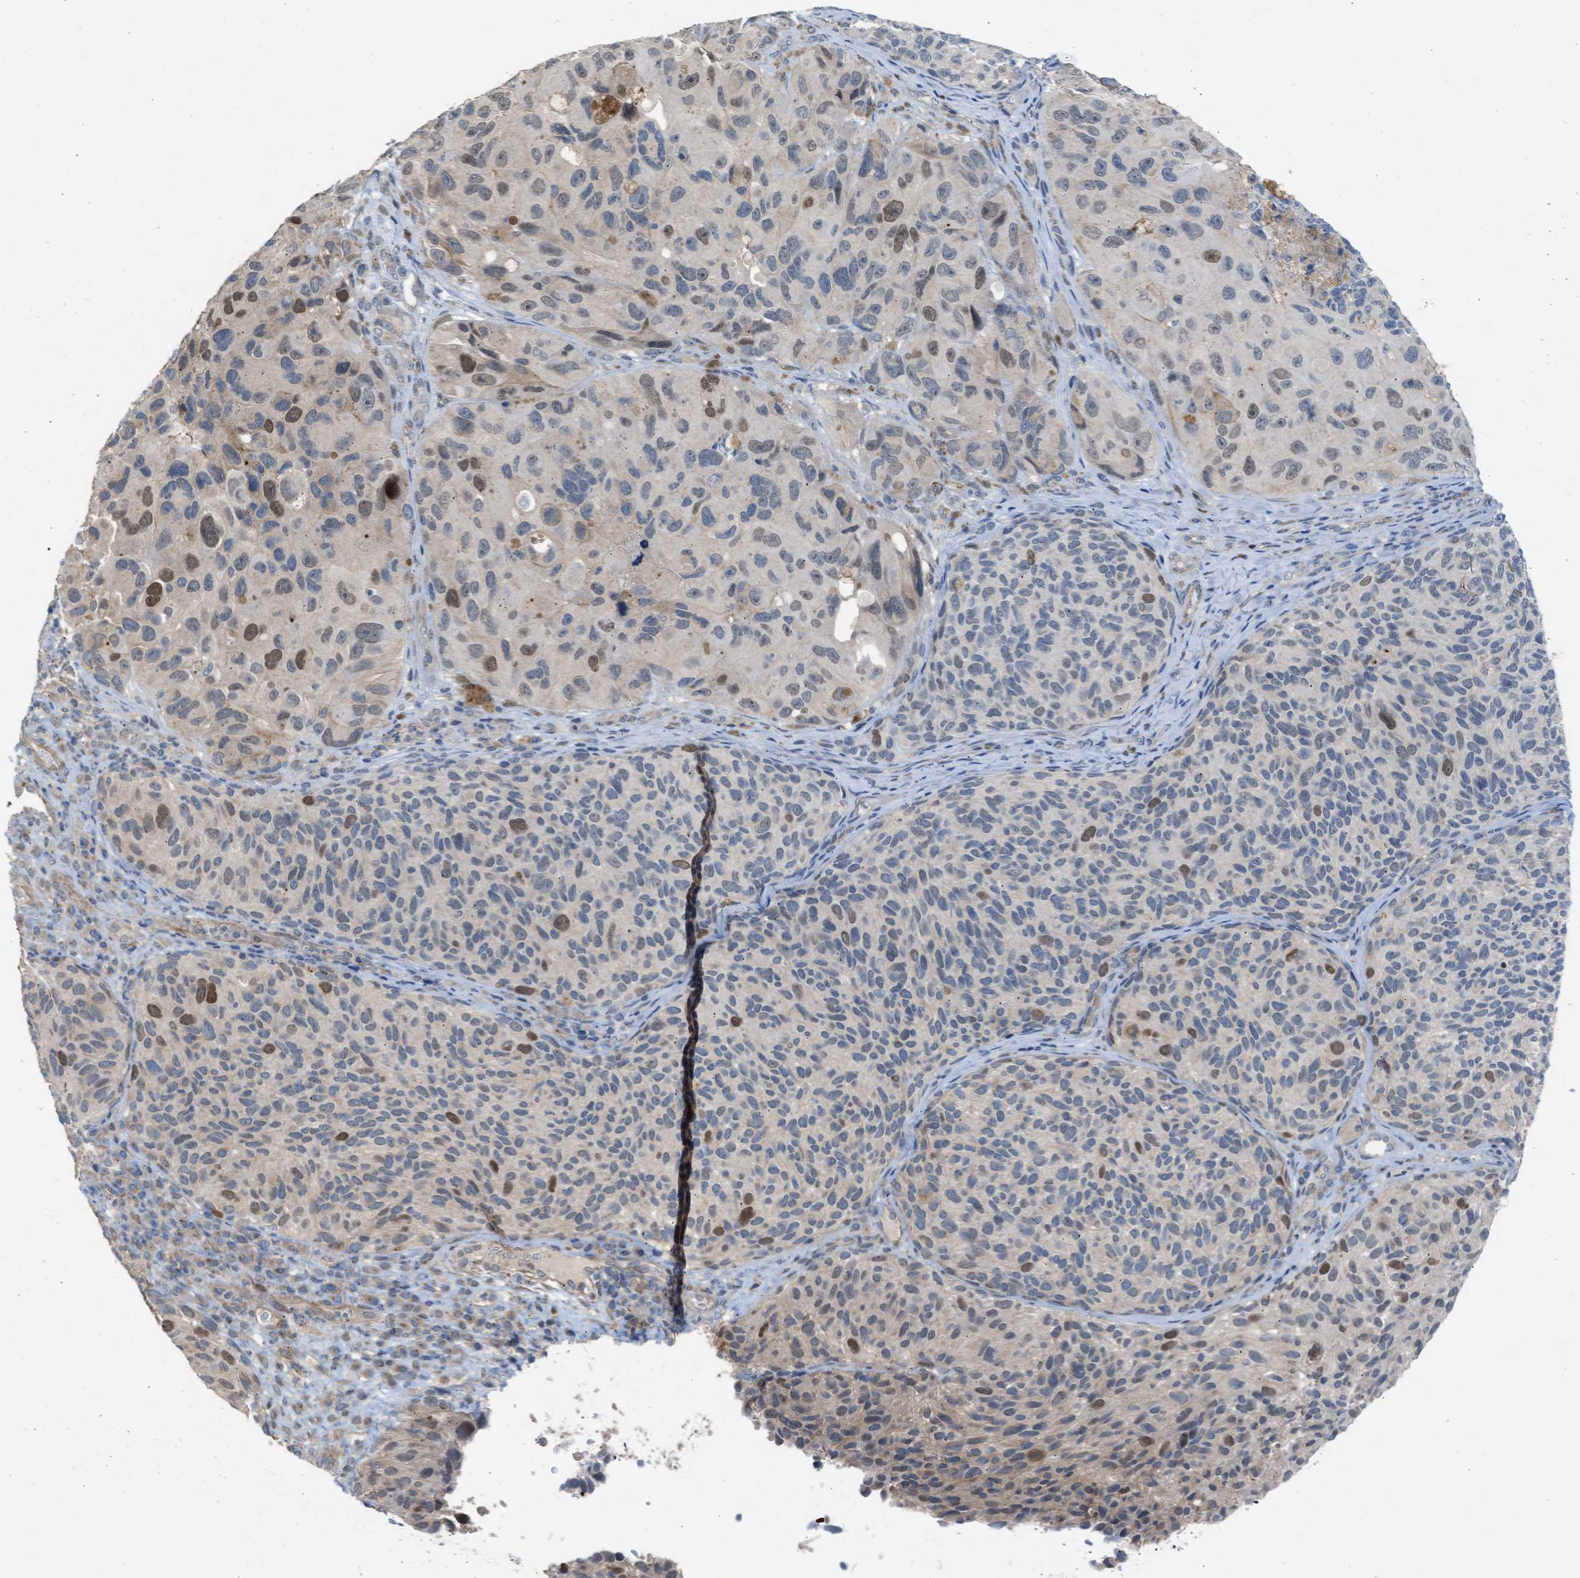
{"staining": {"intensity": "moderate", "quantity": "<25%", "location": "nuclear"}, "tissue": "melanoma", "cell_type": "Tumor cells", "image_type": "cancer", "snomed": [{"axis": "morphology", "description": "Malignant melanoma, NOS"}, {"axis": "topography", "description": "Skin"}], "caption": "Immunohistochemical staining of human malignant melanoma demonstrates low levels of moderate nuclear protein staining in about <25% of tumor cells.", "gene": "TTBK2", "patient": {"sex": "female", "age": 73}}